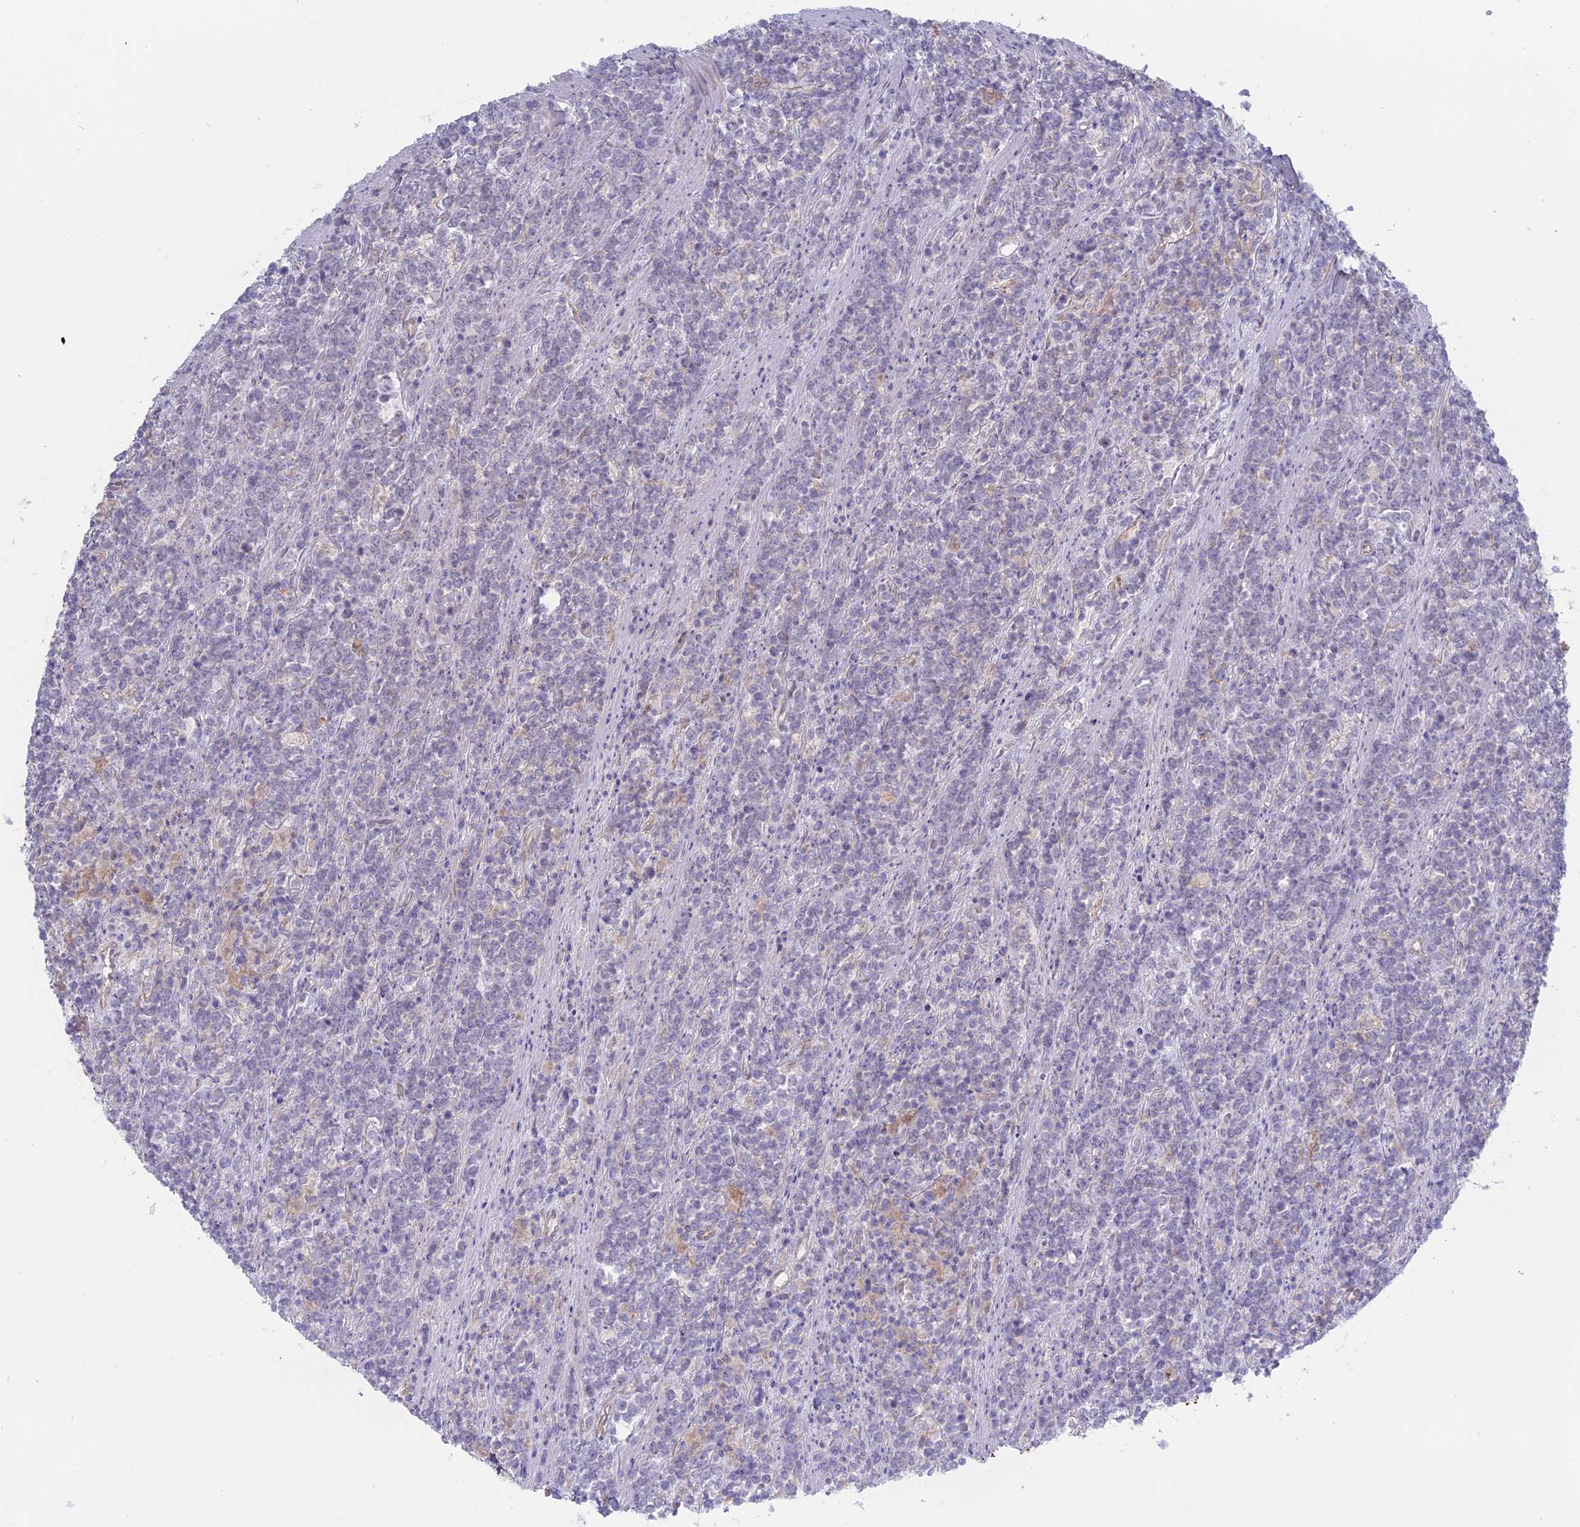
{"staining": {"intensity": "negative", "quantity": "none", "location": "none"}, "tissue": "lymphoma", "cell_type": "Tumor cells", "image_type": "cancer", "snomed": [{"axis": "morphology", "description": "Malignant lymphoma, non-Hodgkin's type, High grade"}, {"axis": "topography", "description": "Small intestine"}], "caption": "Micrograph shows no protein positivity in tumor cells of lymphoma tissue. (IHC, brightfield microscopy, high magnification).", "gene": "MYO5B", "patient": {"sex": "male", "age": 8}}